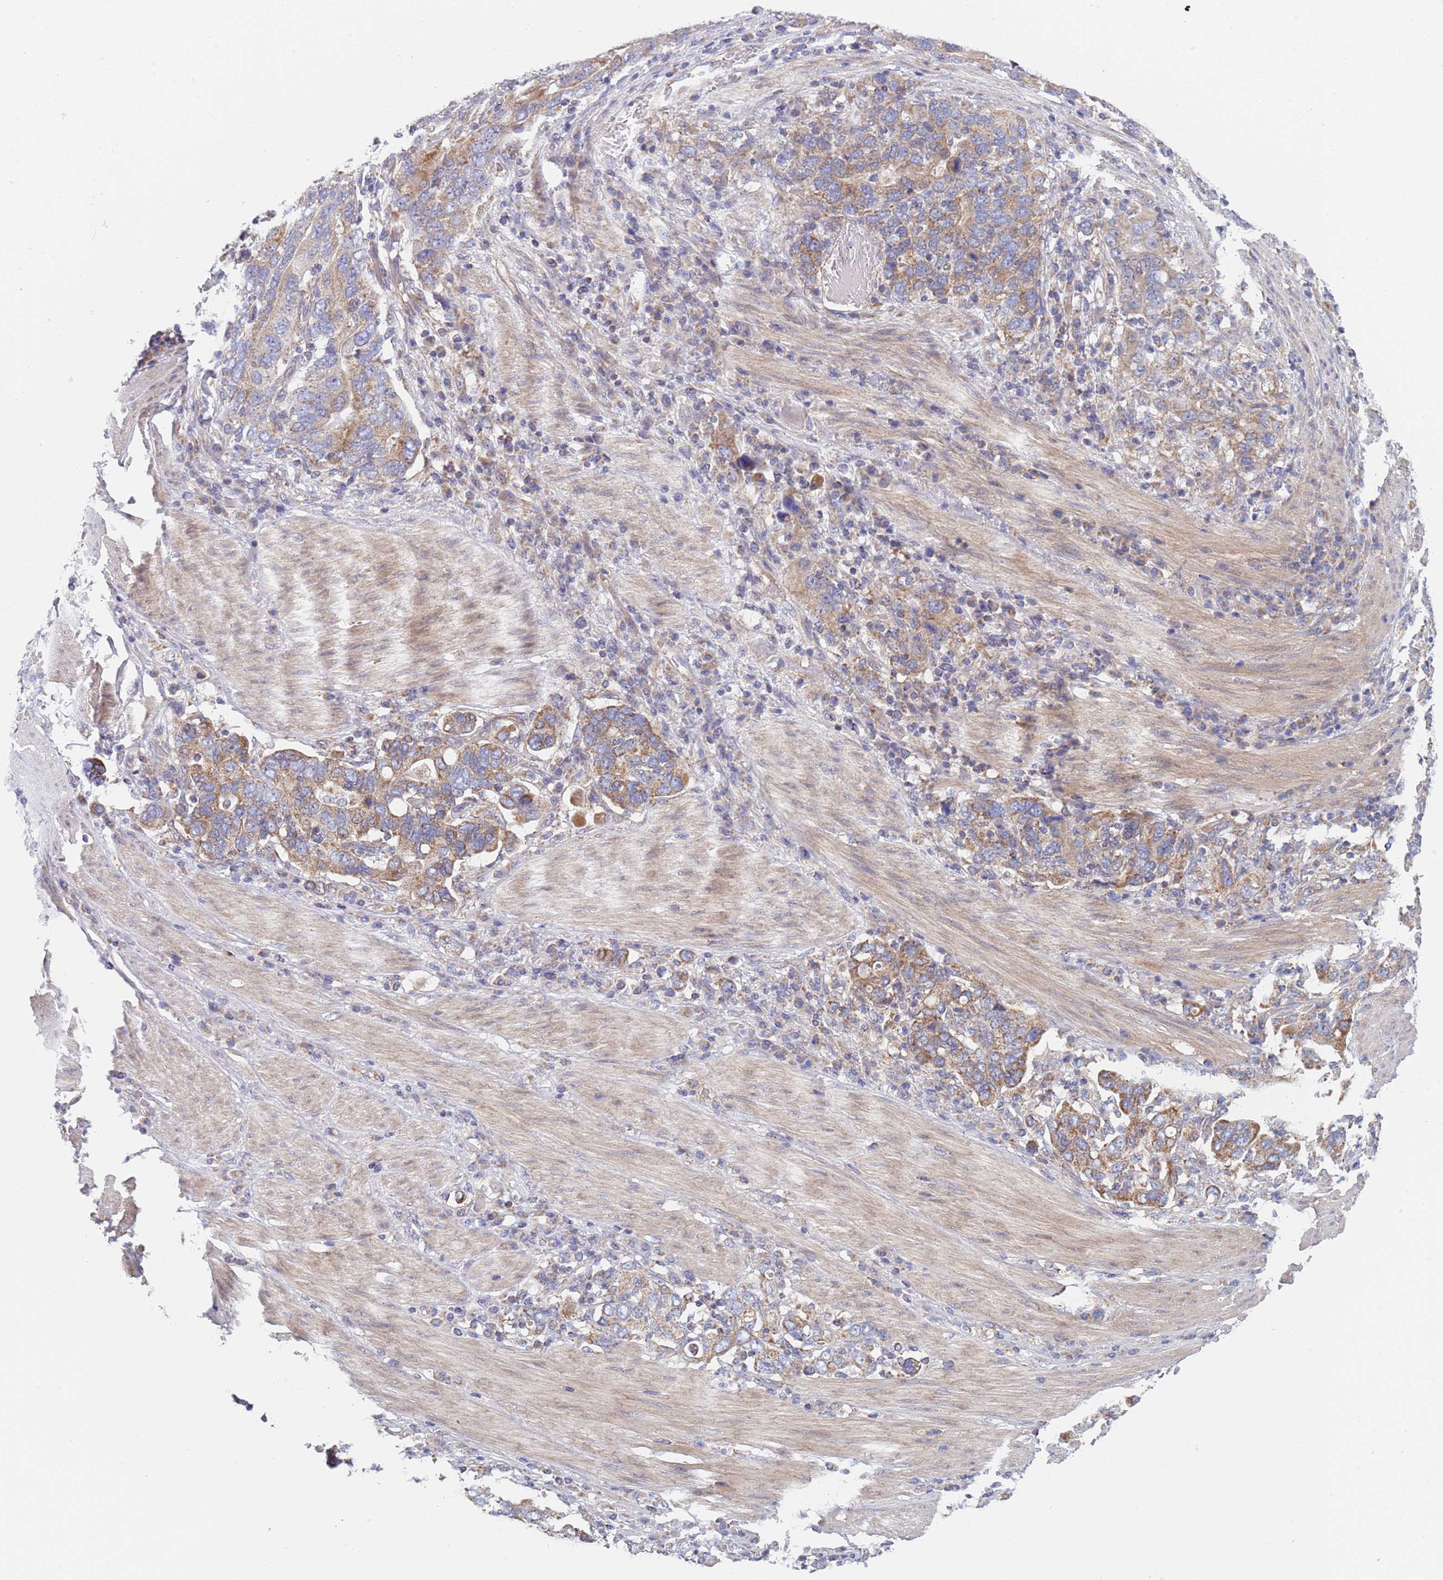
{"staining": {"intensity": "moderate", "quantity": ">75%", "location": "cytoplasmic/membranous"}, "tissue": "stomach cancer", "cell_type": "Tumor cells", "image_type": "cancer", "snomed": [{"axis": "morphology", "description": "Adenocarcinoma, NOS"}, {"axis": "topography", "description": "Stomach, upper"}, {"axis": "topography", "description": "Stomach"}], "caption": "Stomach cancer (adenocarcinoma) stained with a brown dye displays moderate cytoplasmic/membranous positive staining in about >75% of tumor cells.", "gene": "PWWP3A", "patient": {"sex": "male", "age": 62}}